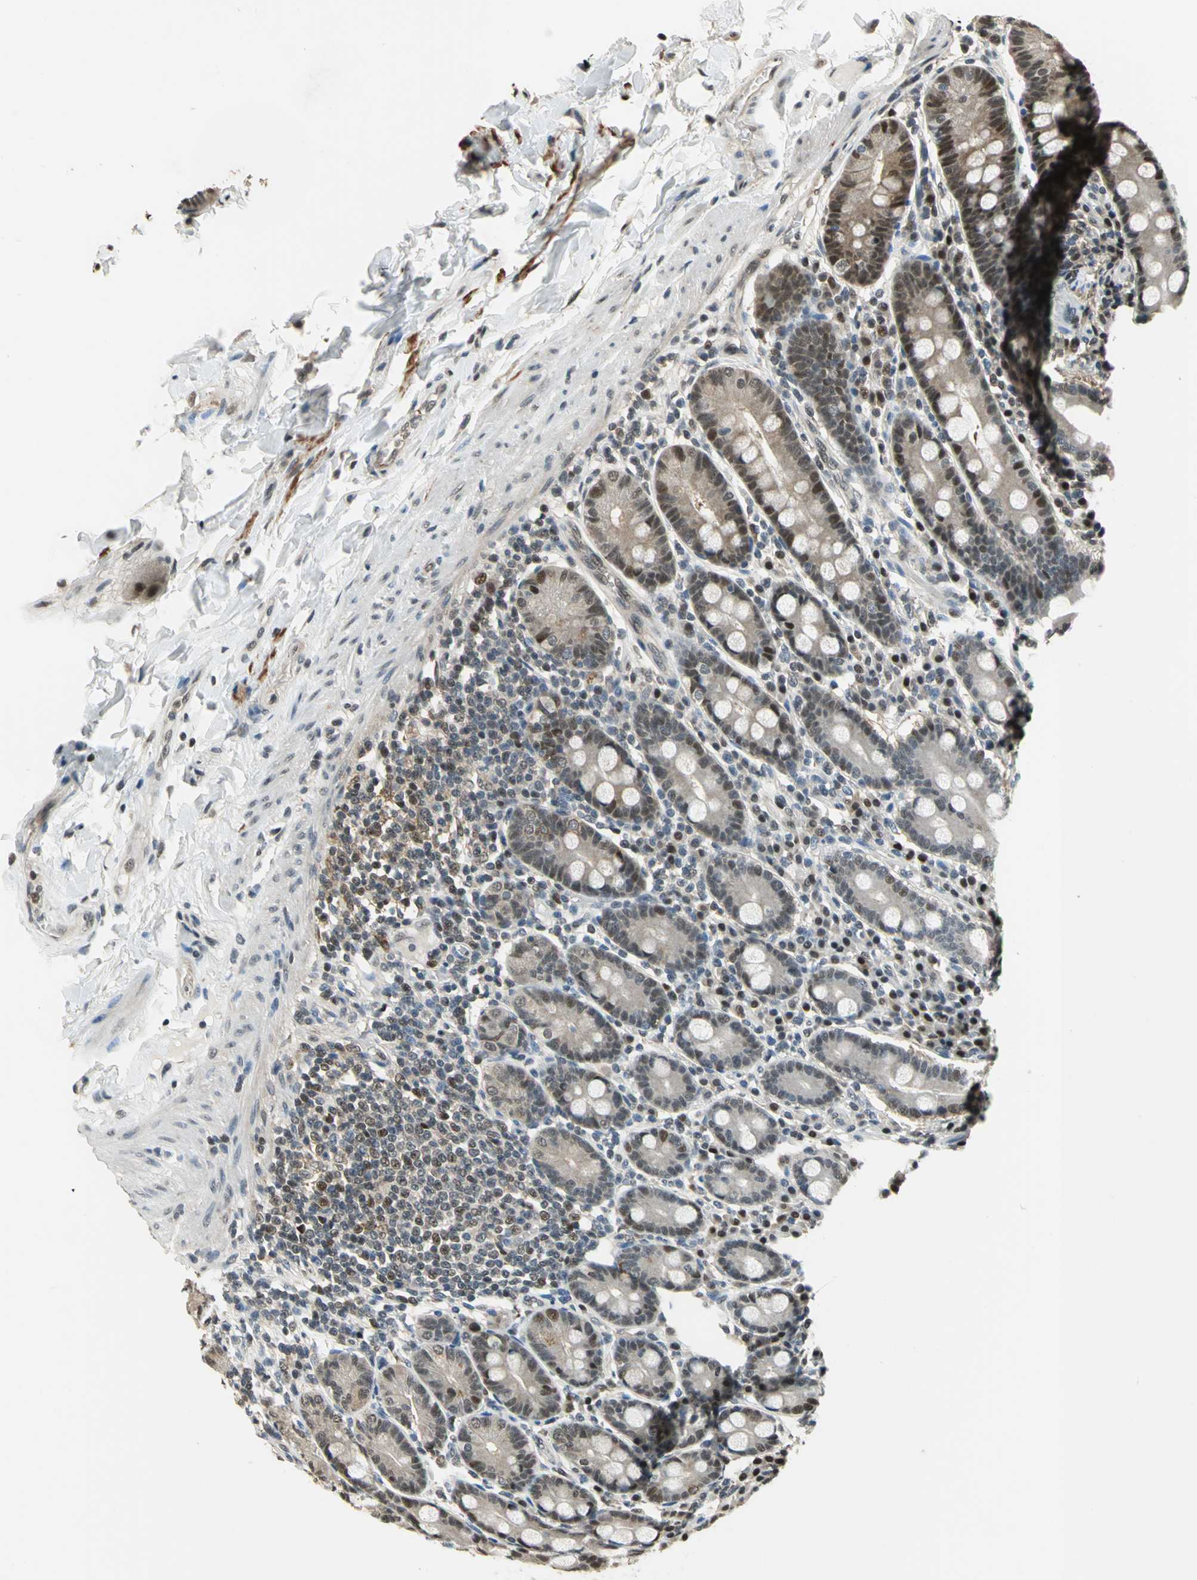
{"staining": {"intensity": "weak", "quantity": ">75%", "location": "cytoplasmic/membranous,nuclear"}, "tissue": "duodenum", "cell_type": "Glandular cells", "image_type": "normal", "snomed": [{"axis": "morphology", "description": "Normal tissue, NOS"}, {"axis": "topography", "description": "Duodenum"}], "caption": "Immunohistochemistry (IHC) photomicrograph of normal duodenum stained for a protein (brown), which reveals low levels of weak cytoplasmic/membranous,nuclear positivity in about >75% of glandular cells.", "gene": "MIS18BP1", "patient": {"sex": "male", "age": 50}}